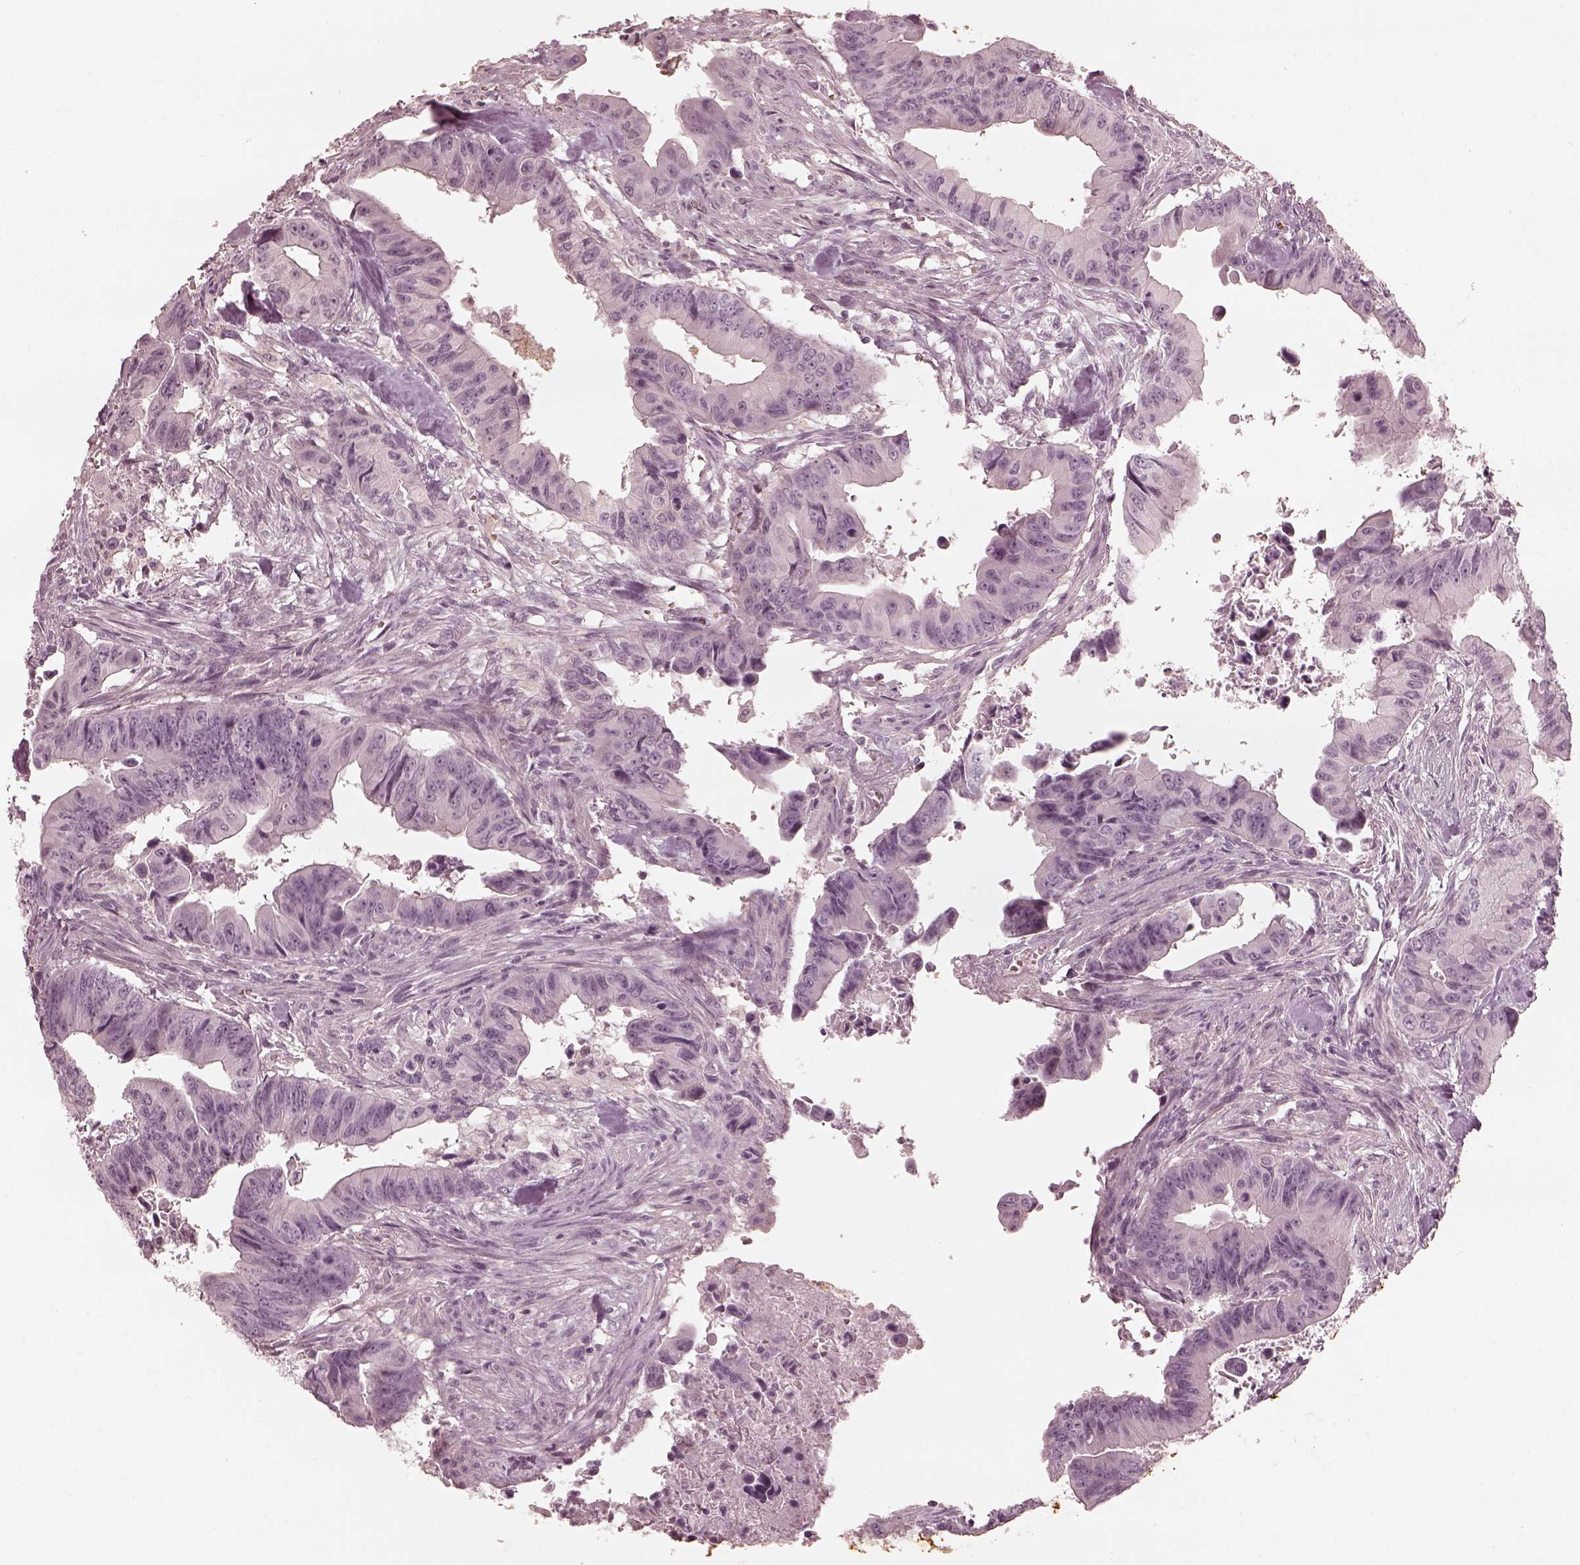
{"staining": {"intensity": "negative", "quantity": "none", "location": "none"}, "tissue": "colorectal cancer", "cell_type": "Tumor cells", "image_type": "cancer", "snomed": [{"axis": "morphology", "description": "Adenocarcinoma, NOS"}, {"axis": "topography", "description": "Colon"}], "caption": "DAB (3,3'-diaminobenzidine) immunohistochemical staining of colorectal adenocarcinoma shows no significant staining in tumor cells.", "gene": "ADRB3", "patient": {"sex": "female", "age": 87}}